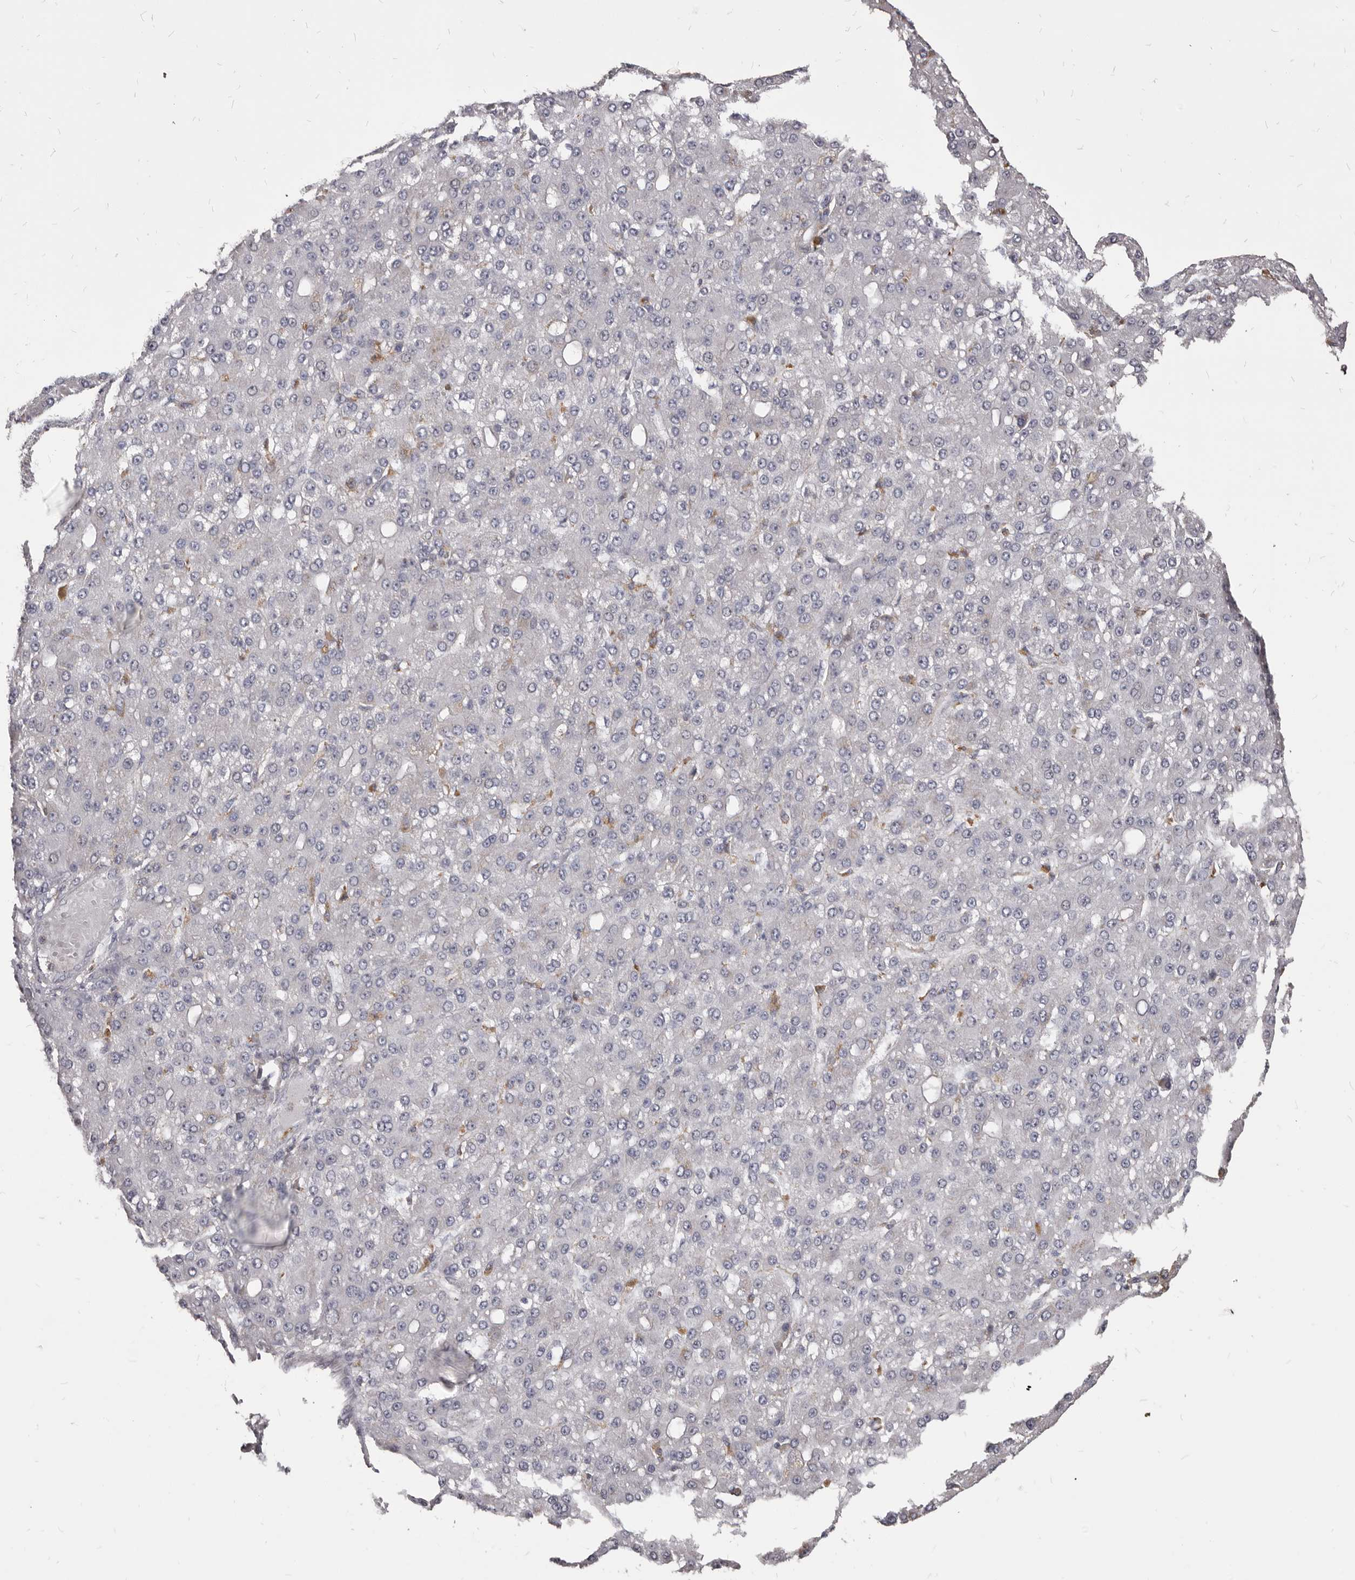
{"staining": {"intensity": "negative", "quantity": "none", "location": "none"}, "tissue": "liver cancer", "cell_type": "Tumor cells", "image_type": "cancer", "snomed": [{"axis": "morphology", "description": "Carcinoma, Hepatocellular, NOS"}, {"axis": "topography", "description": "Liver"}], "caption": "Protein analysis of hepatocellular carcinoma (liver) exhibits no significant positivity in tumor cells.", "gene": "PI4K2A", "patient": {"sex": "male", "age": 67}}